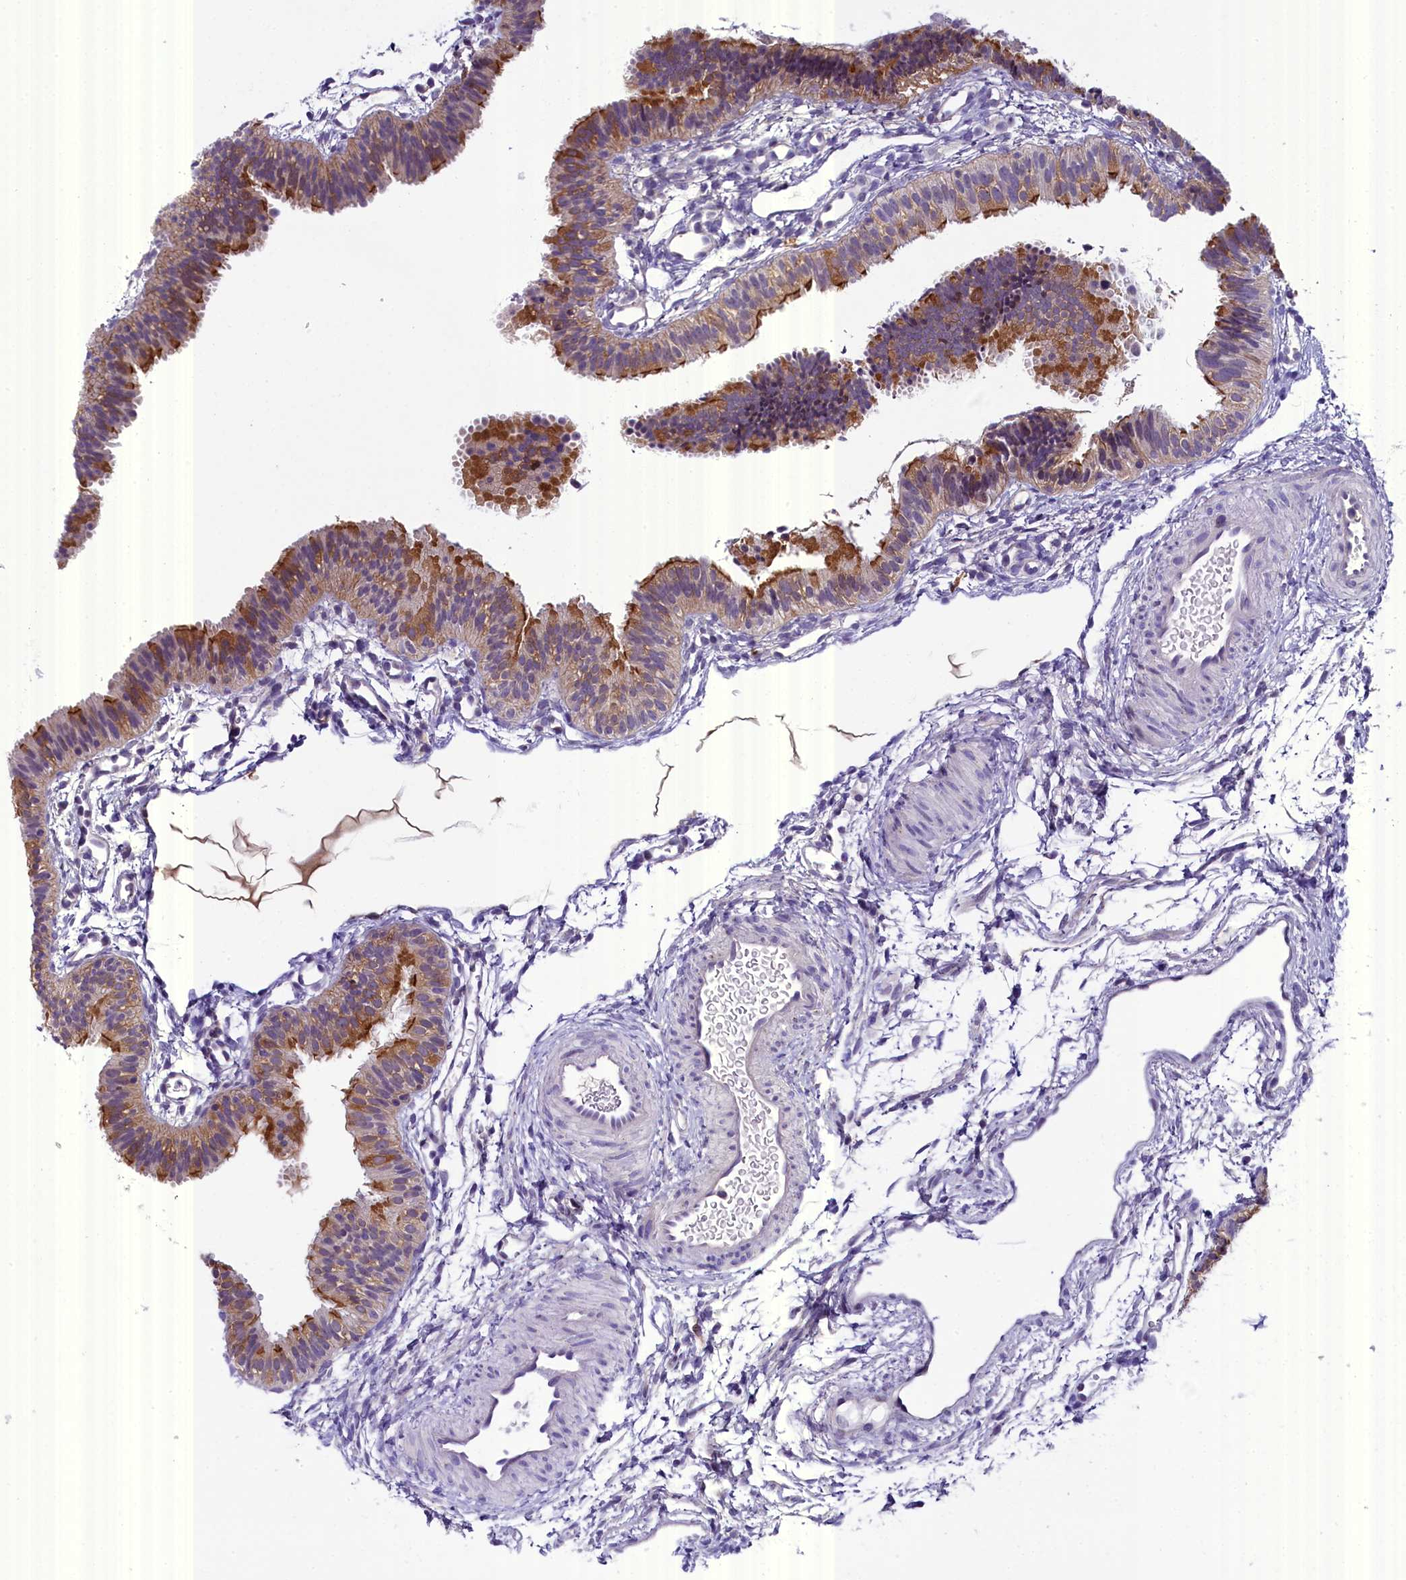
{"staining": {"intensity": "moderate", "quantity": "25%-75%", "location": "cytoplasmic/membranous"}, "tissue": "fallopian tube", "cell_type": "Glandular cells", "image_type": "normal", "snomed": [{"axis": "morphology", "description": "Normal tissue, NOS"}, {"axis": "topography", "description": "Fallopian tube"}], "caption": "Protein staining by immunohistochemistry reveals moderate cytoplasmic/membranous staining in about 25%-75% of glandular cells in normal fallopian tube.", "gene": "ENKD1", "patient": {"sex": "female", "age": 35}}